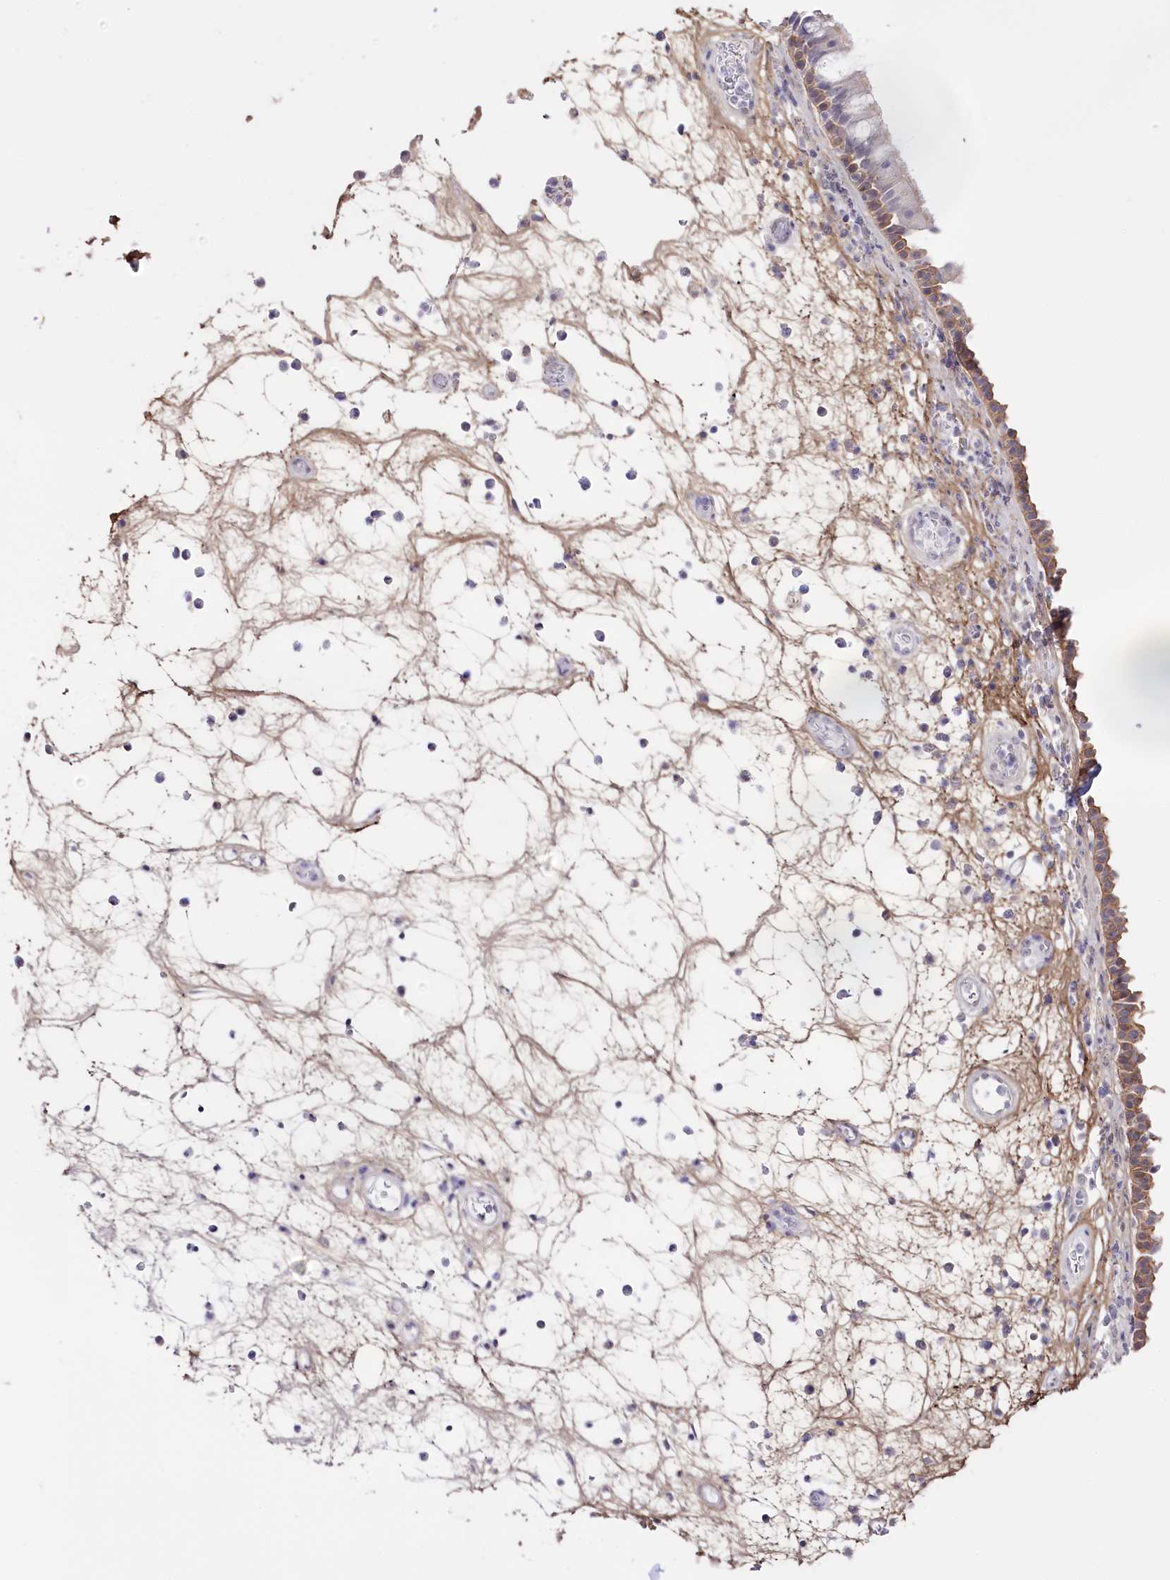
{"staining": {"intensity": "moderate", "quantity": "<25%", "location": "cytoplasmic/membranous"}, "tissue": "nasopharynx", "cell_type": "Respiratory epithelial cells", "image_type": "normal", "snomed": [{"axis": "morphology", "description": "Normal tissue, NOS"}, {"axis": "morphology", "description": "Inflammation, NOS"}, {"axis": "morphology", "description": "Malignant melanoma, Metastatic site"}, {"axis": "topography", "description": "Nasopharynx"}], "caption": "This photomicrograph reveals immunohistochemistry staining of normal human nasopharynx, with low moderate cytoplasmic/membranous expression in about <25% of respiratory epithelial cells.", "gene": "SLC39A10", "patient": {"sex": "male", "age": 70}}